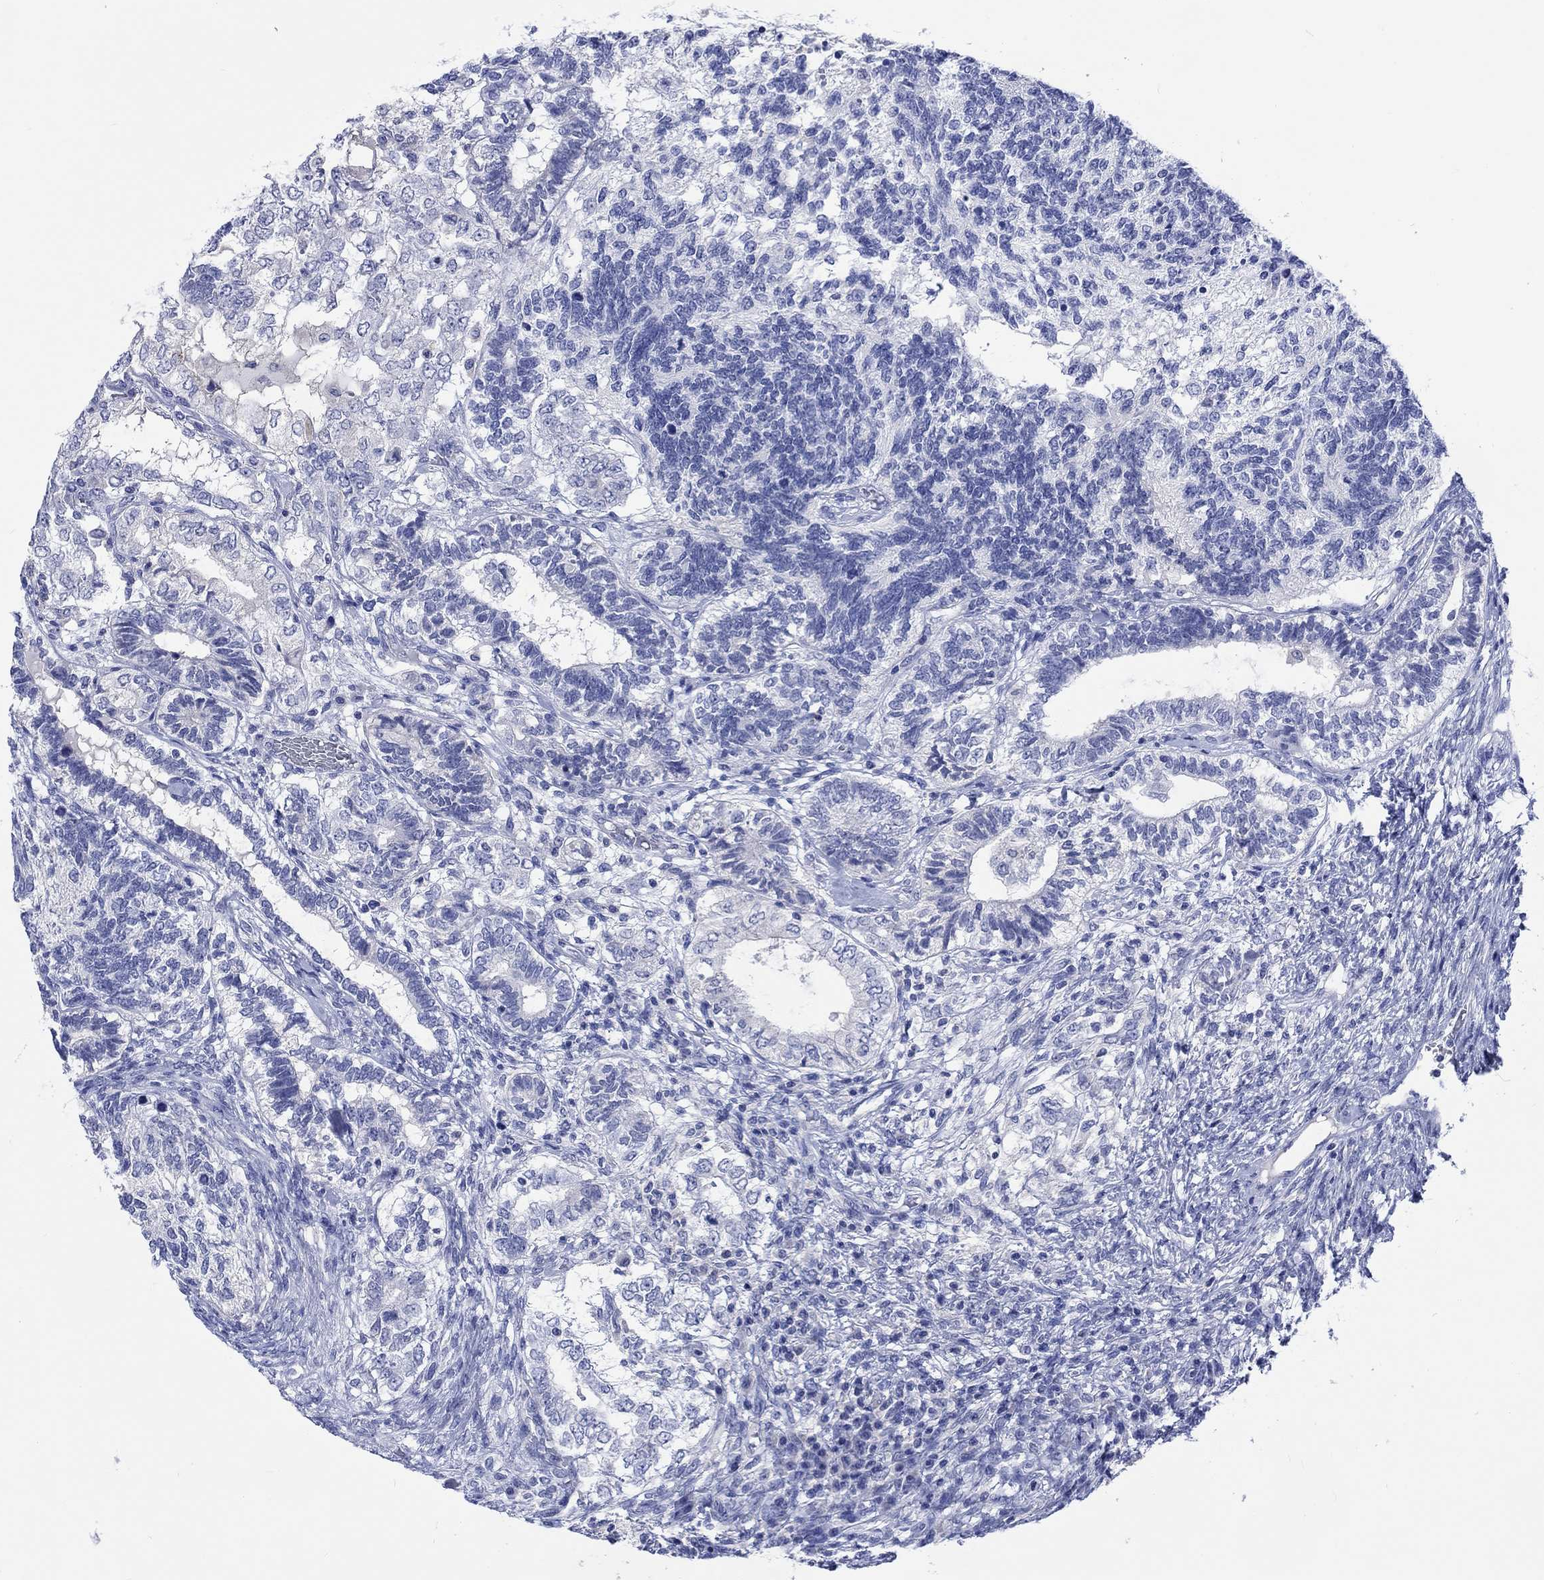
{"staining": {"intensity": "negative", "quantity": "none", "location": "none"}, "tissue": "testis cancer", "cell_type": "Tumor cells", "image_type": "cancer", "snomed": [{"axis": "morphology", "description": "Seminoma, NOS"}, {"axis": "morphology", "description": "Carcinoma, Embryonal, NOS"}, {"axis": "topography", "description": "Testis"}], "caption": "Immunohistochemistry (IHC) of human testis seminoma demonstrates no expression in tumor cells.", "gene": "TOMM20L", "patient": {"sex": "male", "age": 41}}